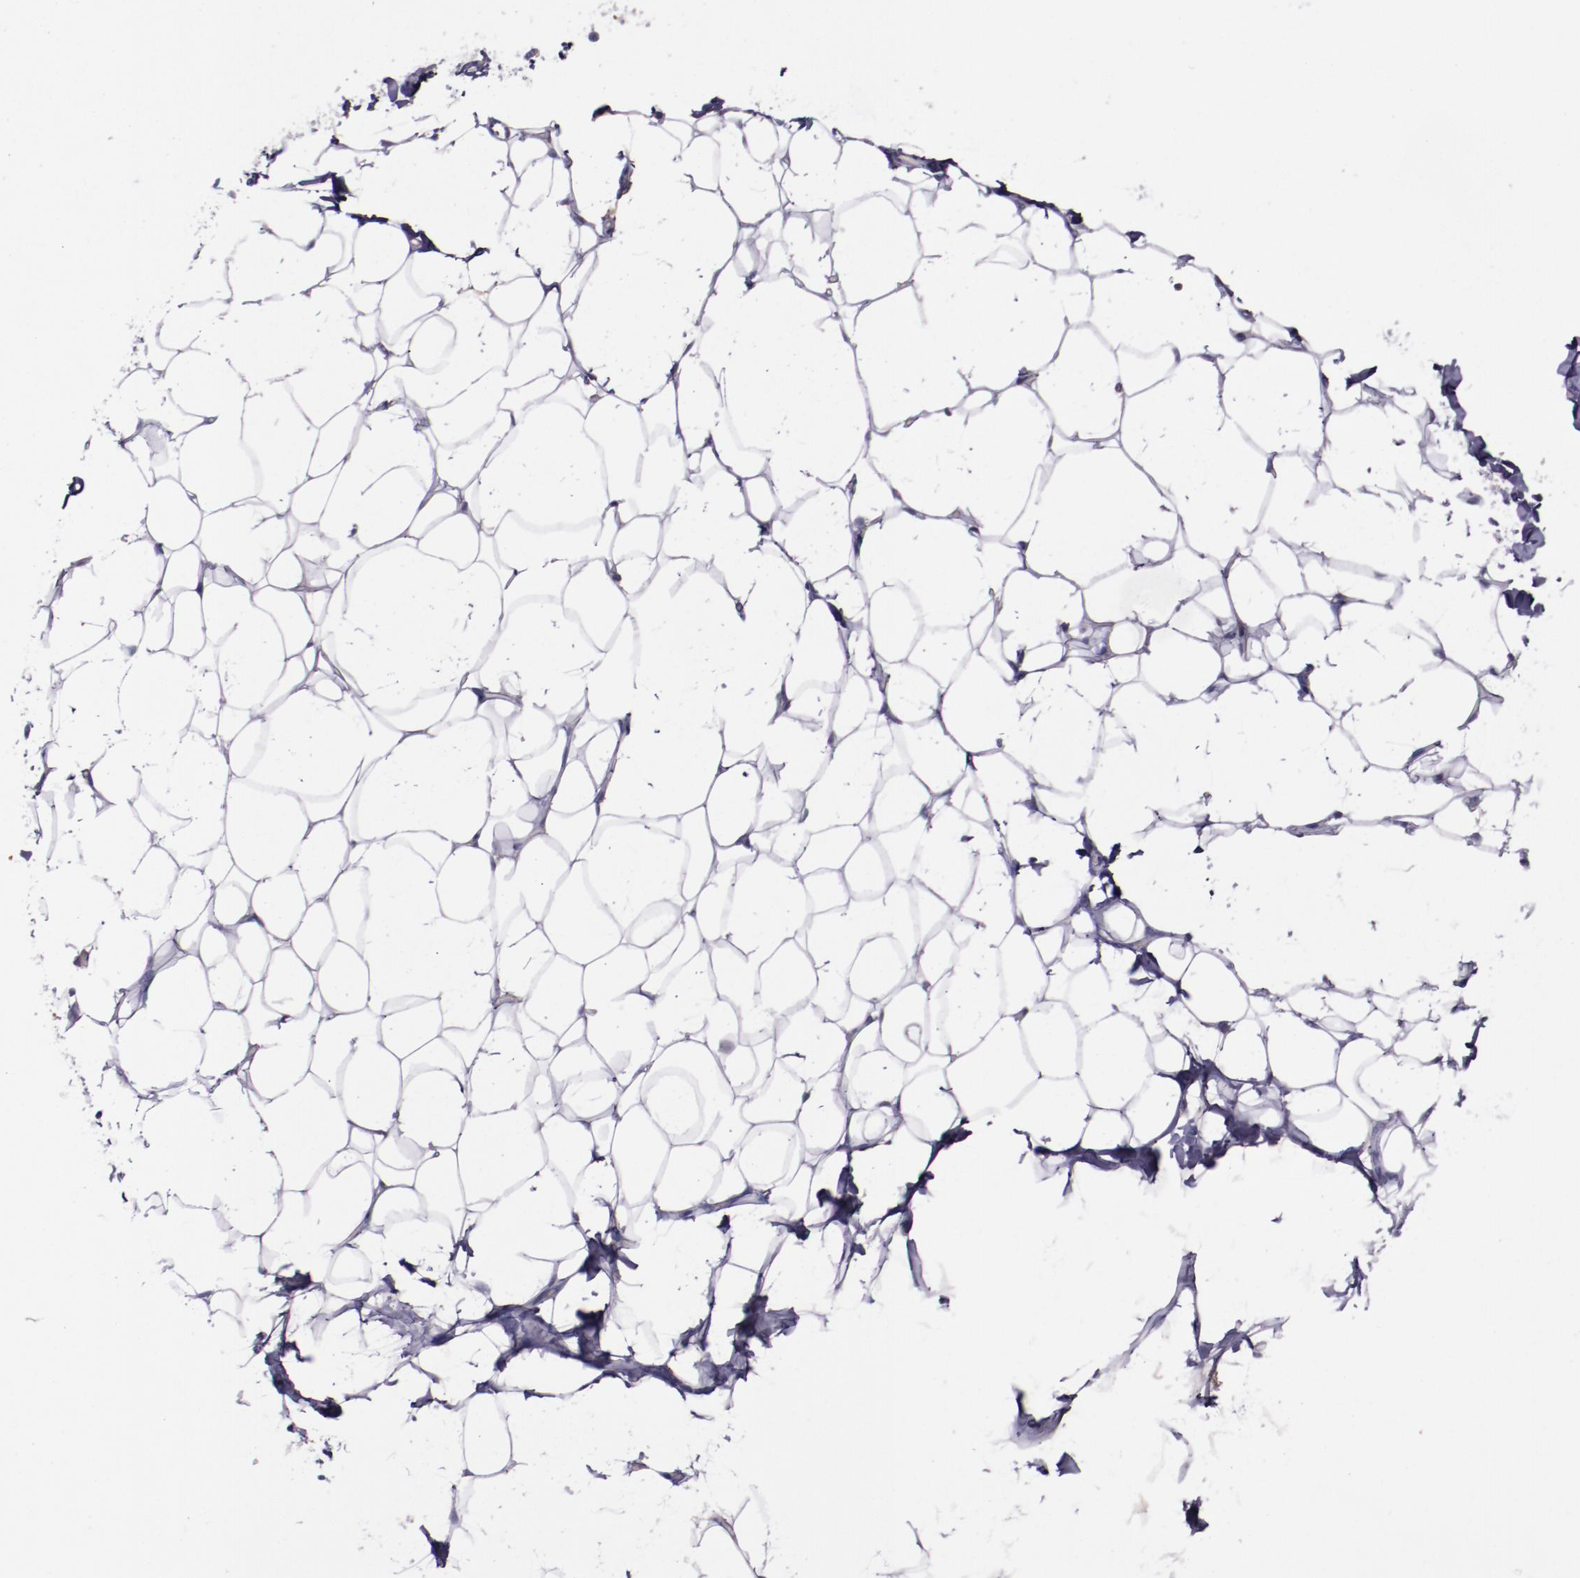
{"staining": {"intensity": "moderate", "quantity": "<25%", "location": "cytoplasmic/membranous"}, "tissue": "adipose tissue", "cell_type": "Adipocytes", "image_type": "normal", "snomed": [{"axis": "morphology", "description": "Normal tissue, NOS"}, {"axis": "topography", "description": "Soft tissue"}], "caption": "Immunohistochemistry (IHC) (DAB (3,3'-diaminobenzidine)) staining of normal adipose tissue shows moderate cytoplasmic/membranous protein expression in approximately <25% of adipocytes.", "gene": "APOH", "patient": {"sex": "male", "age": 26}}